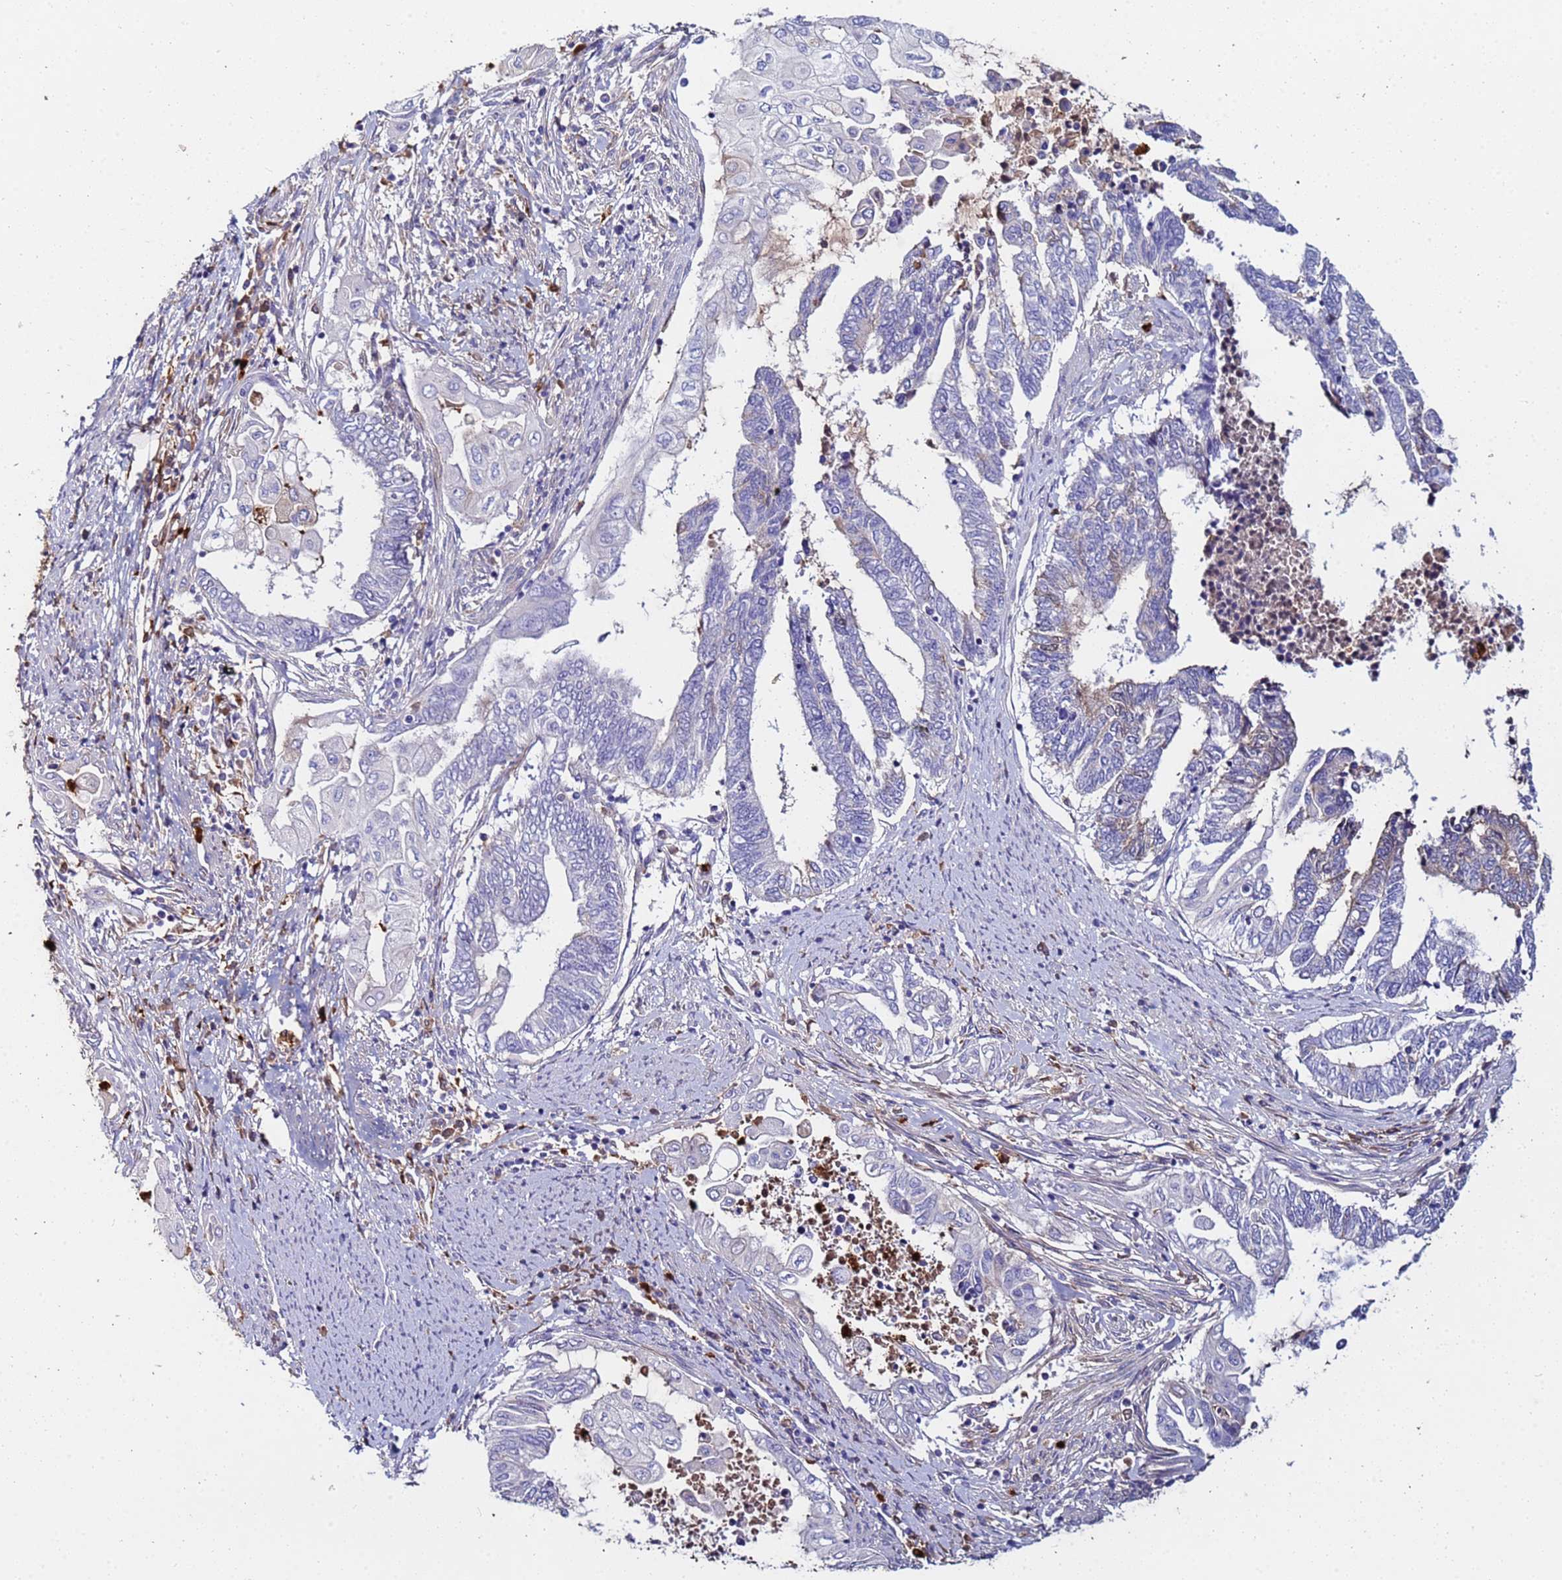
{"staining": {"intensity": "weak", "quantity": "<25%", "location": "cytoplasmic/membranous"}, "tissue": "endometrial cancer", "cell_type": "Tumor cells", "image_type": "cancer", "snomed": [{"axis": "morphology", "description": "Adenocarcinoma, NOS"}, {"axis": "topography", "description": "Uterus"}, {"axis": "topography", "description": "Endometrium"}], "caption": "This is a photomicrograph of IHC staining of endometrial cancer, which shows no positivity in tumor cells.", "gene": "TUBAL3", "patient": {"sex": "female", "age": 70}}